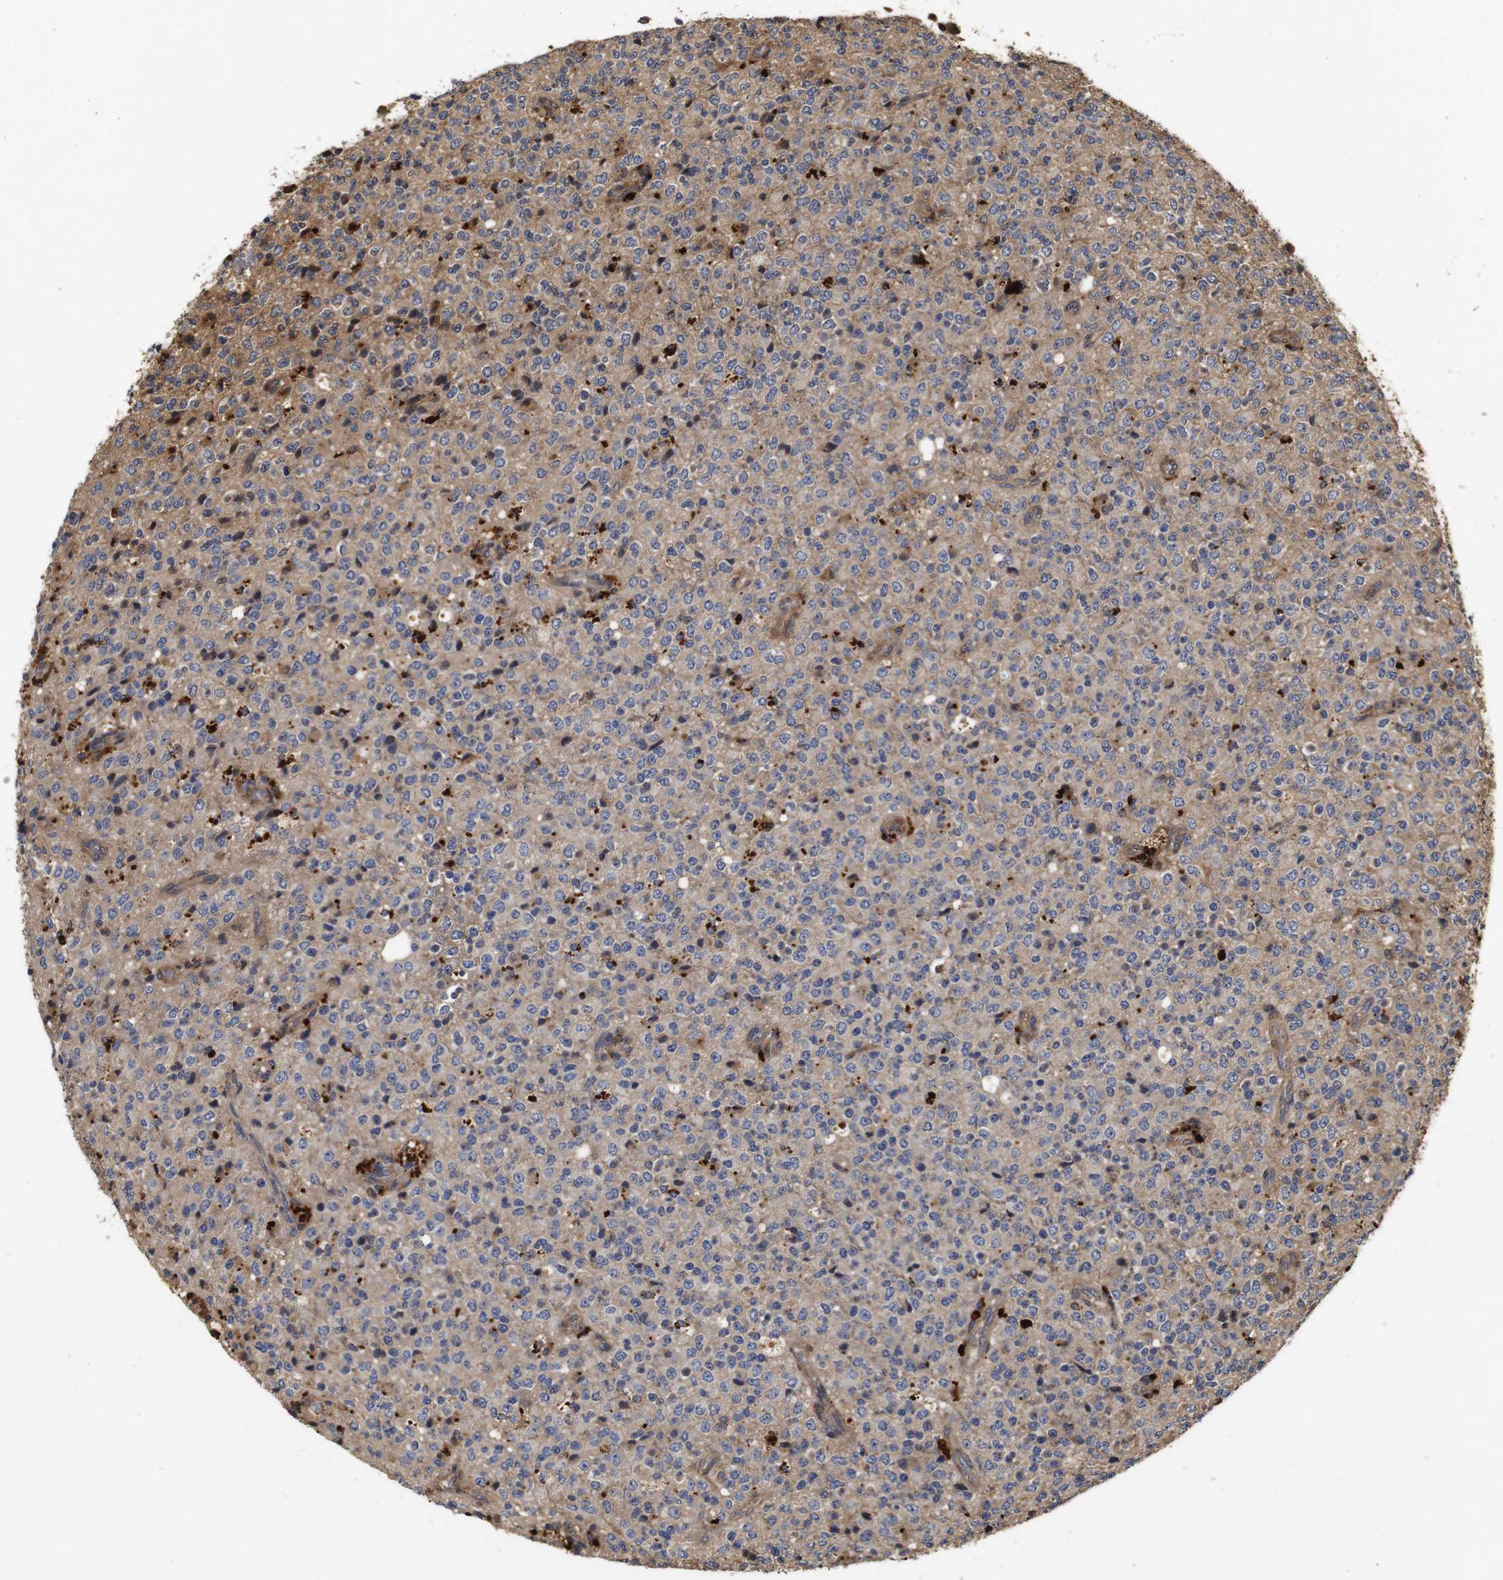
{"staining": {"intensity": "moderate", "quantity": ">75%", "location": "cytoplasmic/membranous"}, "tissue": "glioma", "cell_type": "Tumor cells", "image_type": "cancer", "snomed": [{"axis": "morphology", "description": "Glioma, malignant, High grade"}, {"axis": "topography", "description": "pancreas cauda"}], "caption": "Immunohistochemistry staining of glioma, which displays medium levels of moderate cytoplasmic/membranous expression in about >75% of tumor cells indicating moderate cytoplasmic/membranous protein staining. The staining was performed using DAB (brown) for protein detection and nuclei were counterstained in hematoxylin (blue).", "gene": "PTPN14", "patient": {"sex": "male", "age": 60}}